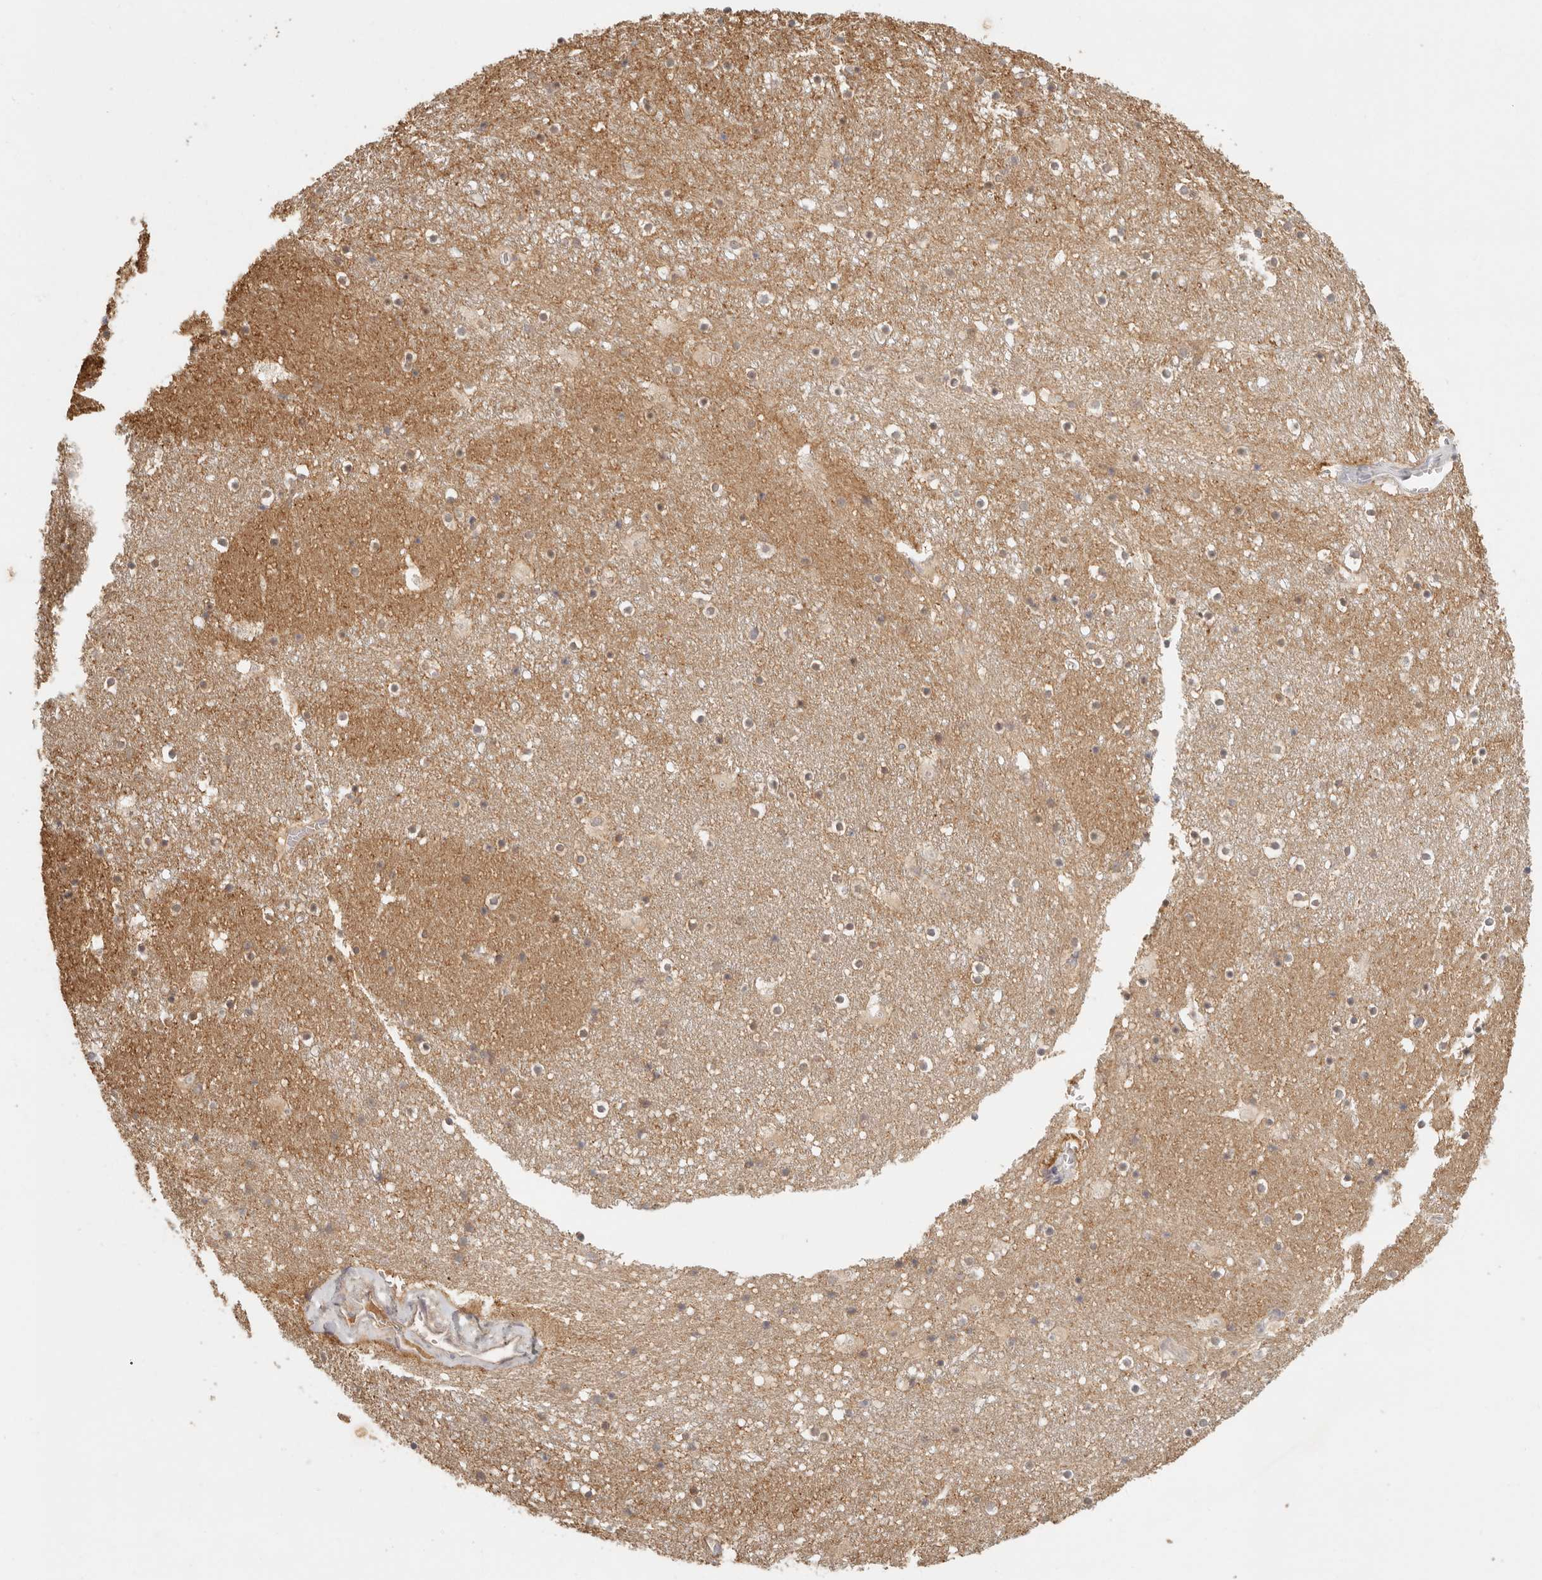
{"staining": {"intensity": "moderate", "quantity": "<25%", "location": "cytoplasmic/membranous"}, "tissue": "caudate", "cell_type": "Glial cells", "image_type": "normal", "snomed": [{"axis": "morphology", "description": "Normal tissue, NOS"}, {"axis": "topography", "description": "Lateral ventricle wall"}], "caption": "Glial cells reveal low levels of moderate cytoplasmic/membranous staining in about <25% of cells in benign caudate. The protein is stained brown, and the nuclei are stained in blue (DAB IHC with brightfield microscopy, high magnification).", "gene": "CSK", "patient": {"sex": "male", "age": 45}}